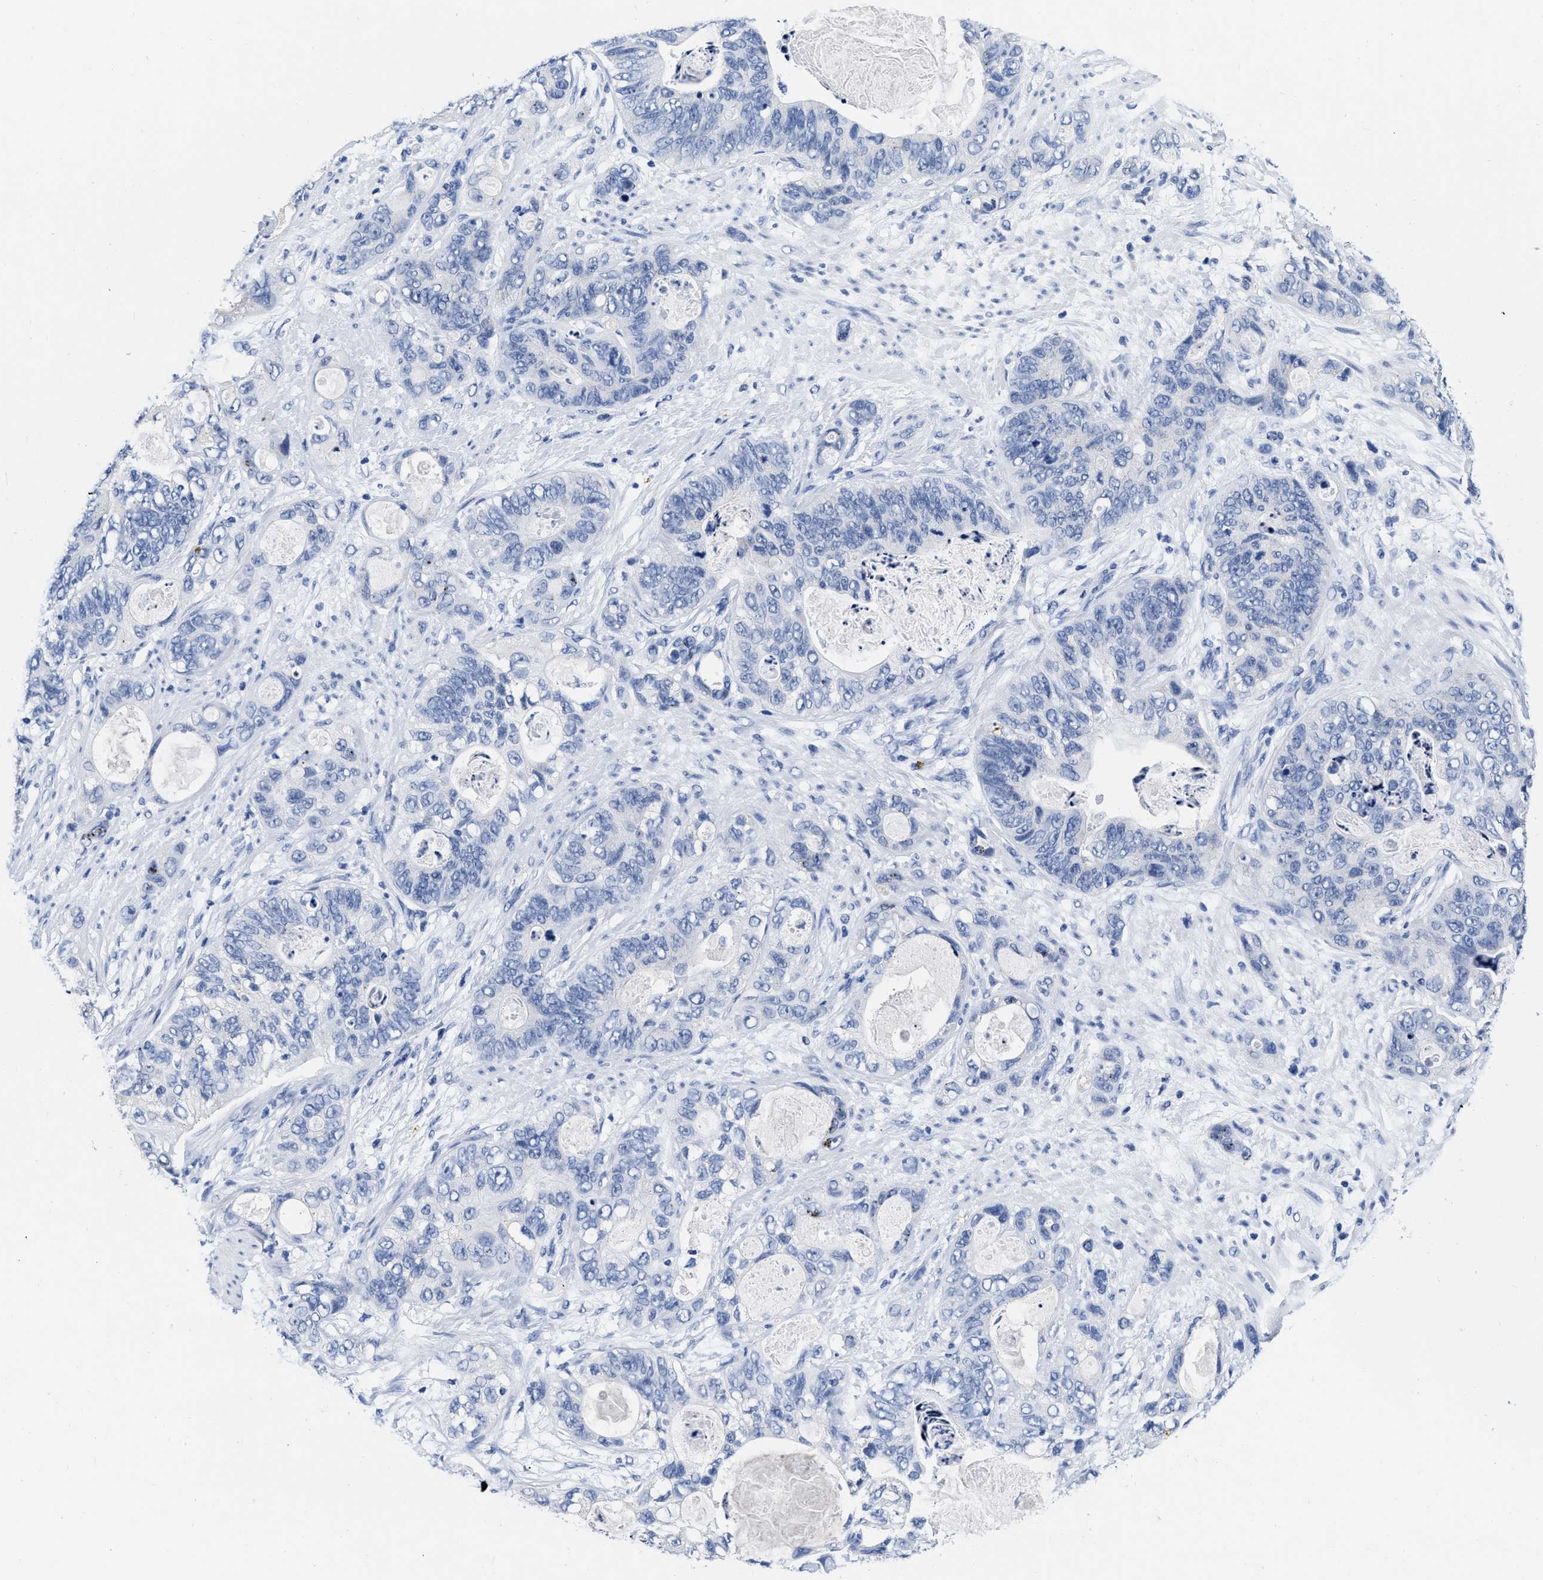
{"staining": {"intensity": "negative", "quantity": "none", "location": "none"}, "tissue": "stomach cancer", "cell_type": "Tumor cells", "image_type": "cancer", "snomed": [{"axis": "morphology", "description": "Normal tissue, NOS"}, {"axis": "morphology", "description": "Adenocarcinoma, NOS"}, {"axis": "topography", "description": "Stomach"}], "caption": "The histopathology image shows no significant expression in tumor cells of stomach cancer (adenocarcinoma).", "gene": "CER1", "patient": {"sex": "female", "age": 89}}